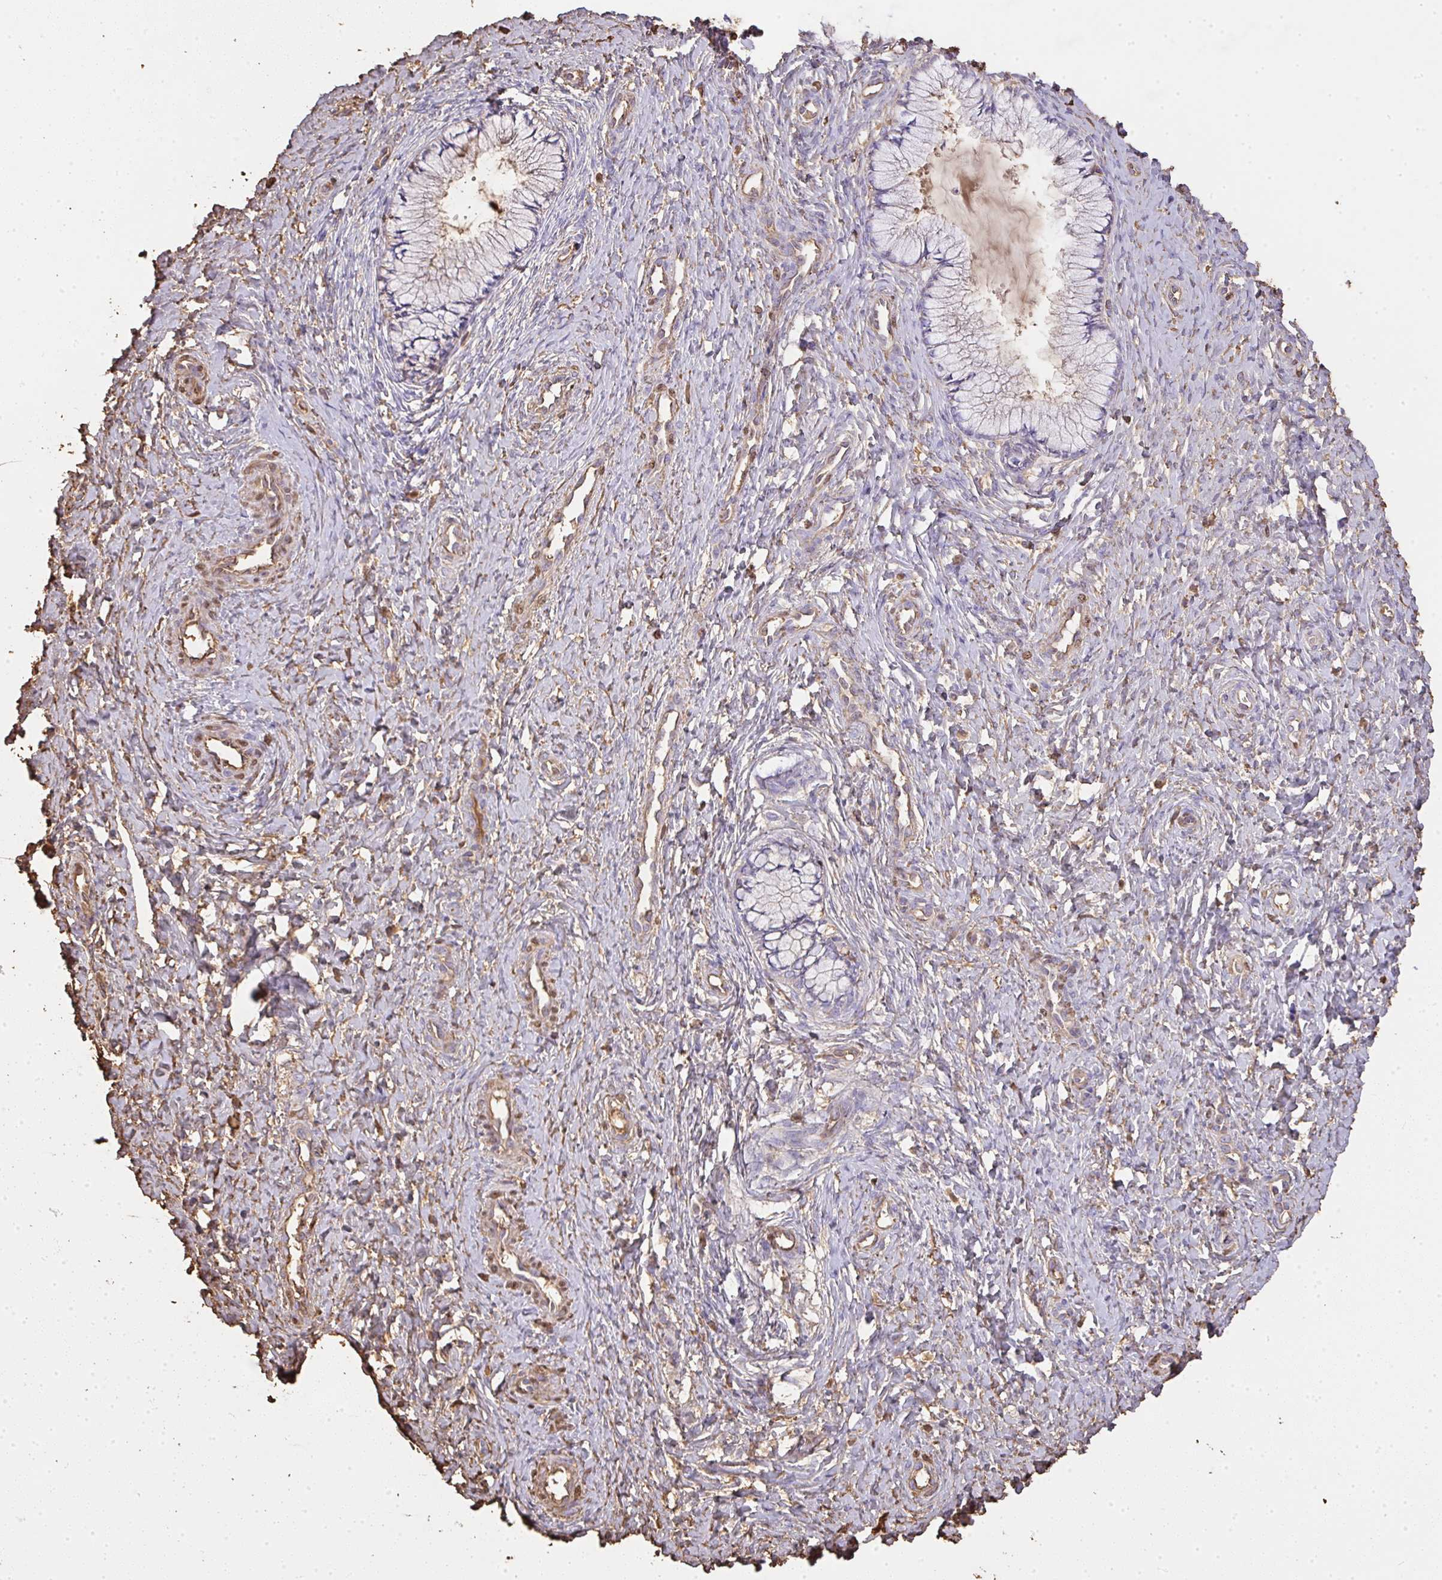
{"staining": {"intensity": "weak", "quantity": "<25%", "location": "cytoplasmic/membranous"}, "tissue": "cervix", "cell_type": "Glandular cells", "image_type": "normal", "snomed": [{"axis": "morphology", "description": "Normal tissue, NOS"}, {"axis": "topography", "description": "Cervix"}], "caption": "Immunohistochemistry of unremarkable cervix reveals no expression in glandular cells. The staining was performed using DAB to visualize the protein expression in brown, while the nuclei were stained in blue with hematoxylin (Magnification: 20x).", "gene": "SMYD5", "patient": {"sex": "female", "age": 37}}